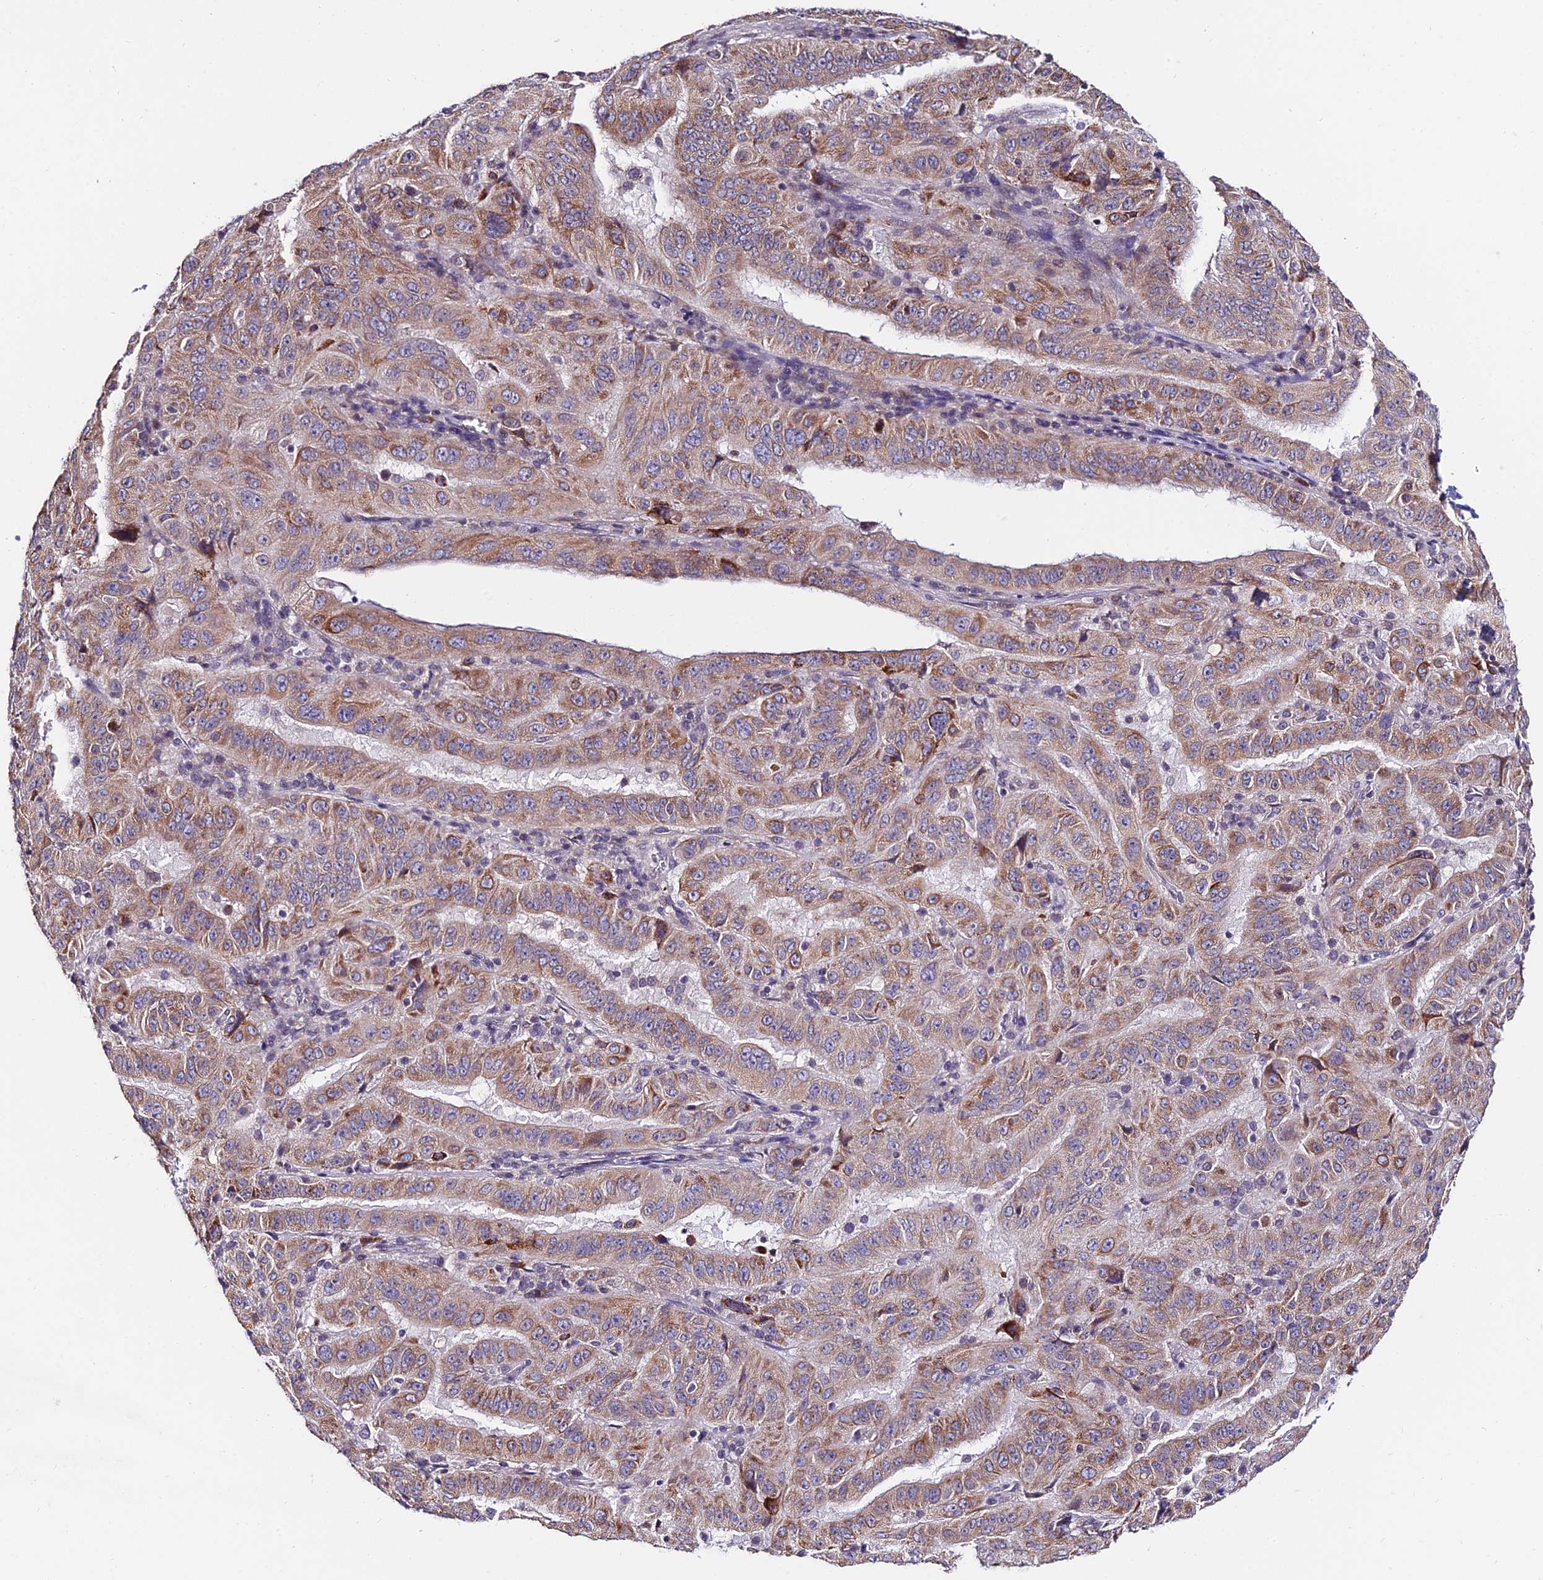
{"staining": {"intensity": "moderate", "quantity": ">75%", "location": "cytoplasmic/membranous"}, "tissue": "pancreatic cancer", "cell_type": "Tumor cells", "image_type": "cancer", "snomed": [{"axis": "morphology", "description": "Adenocarcinoma, NOS"}, {"axis": "topography", "description": "Pancreas"}], "caption": "A histopathology image of human adenocarcinoma (pancreatic) stained for a protein exhibits moderate cytoplasmic/membranous brown staining in tumor cells. (IHC, brightfield microscopy, high magnification).", "gene": "CDNF", "patient": {"sex": "male", "age": 63}}